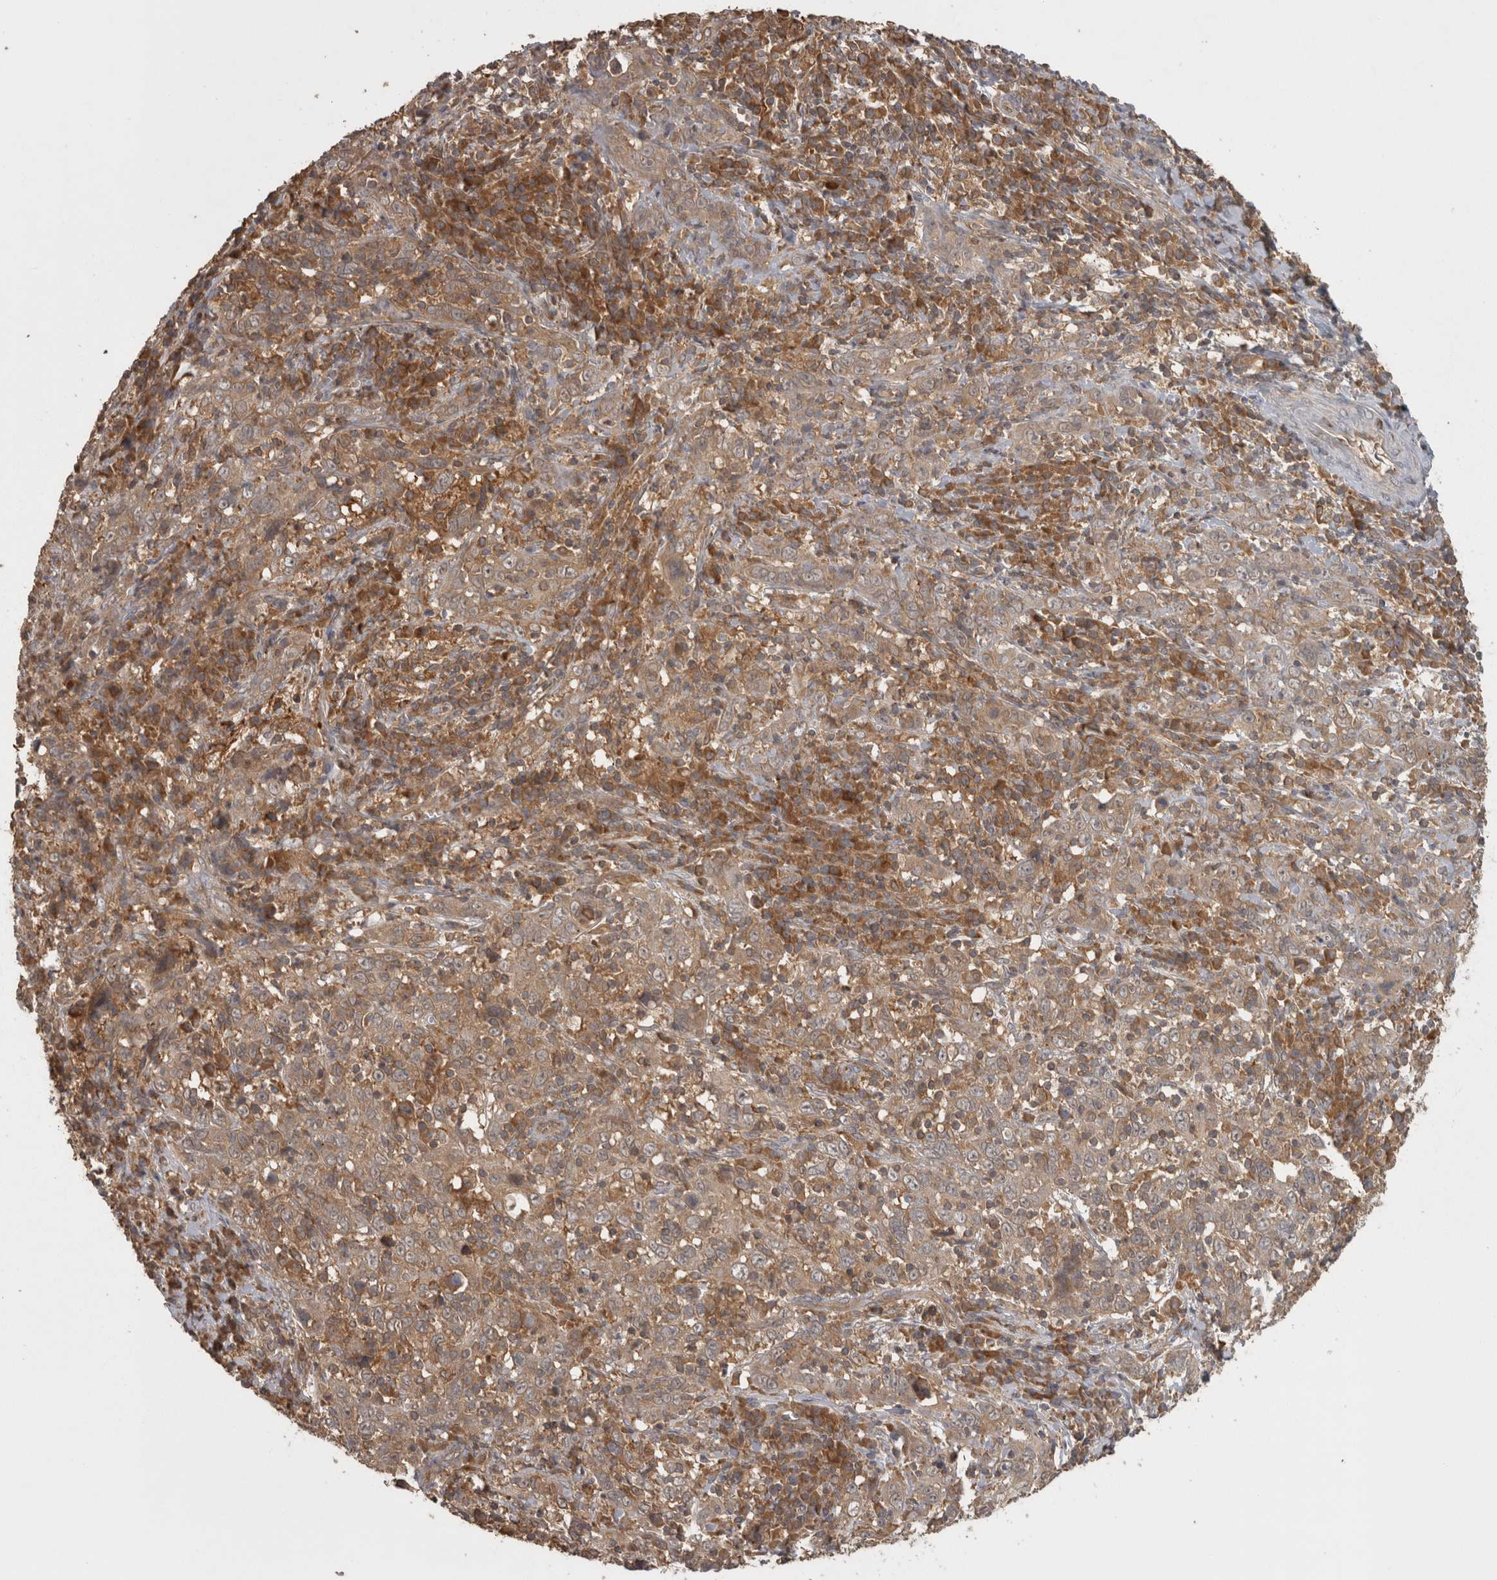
{"staining": {"intensity": "moderate", "quantity": ">75%", "location": "cytoplasmic/membranous"}, "tissue": "cervical cancer", "cell_type": "Tumor cells", "image_type": "cancer", "snomed": [{"axis": "morphology", "description": "Squamous cell carcinoma, NOS"}, {"axis": "topography", "description": "Cervix"}], "caption": "About >75% of tumor cells in human cervical cancer (squamous cell carcinoma) demonstrate moderate cytoplasmic/membranous protein positivity as visualized by brown immunohistochemical staining.", "gene": "MICU3", "patient": {"sex": "female", "age": 46}}